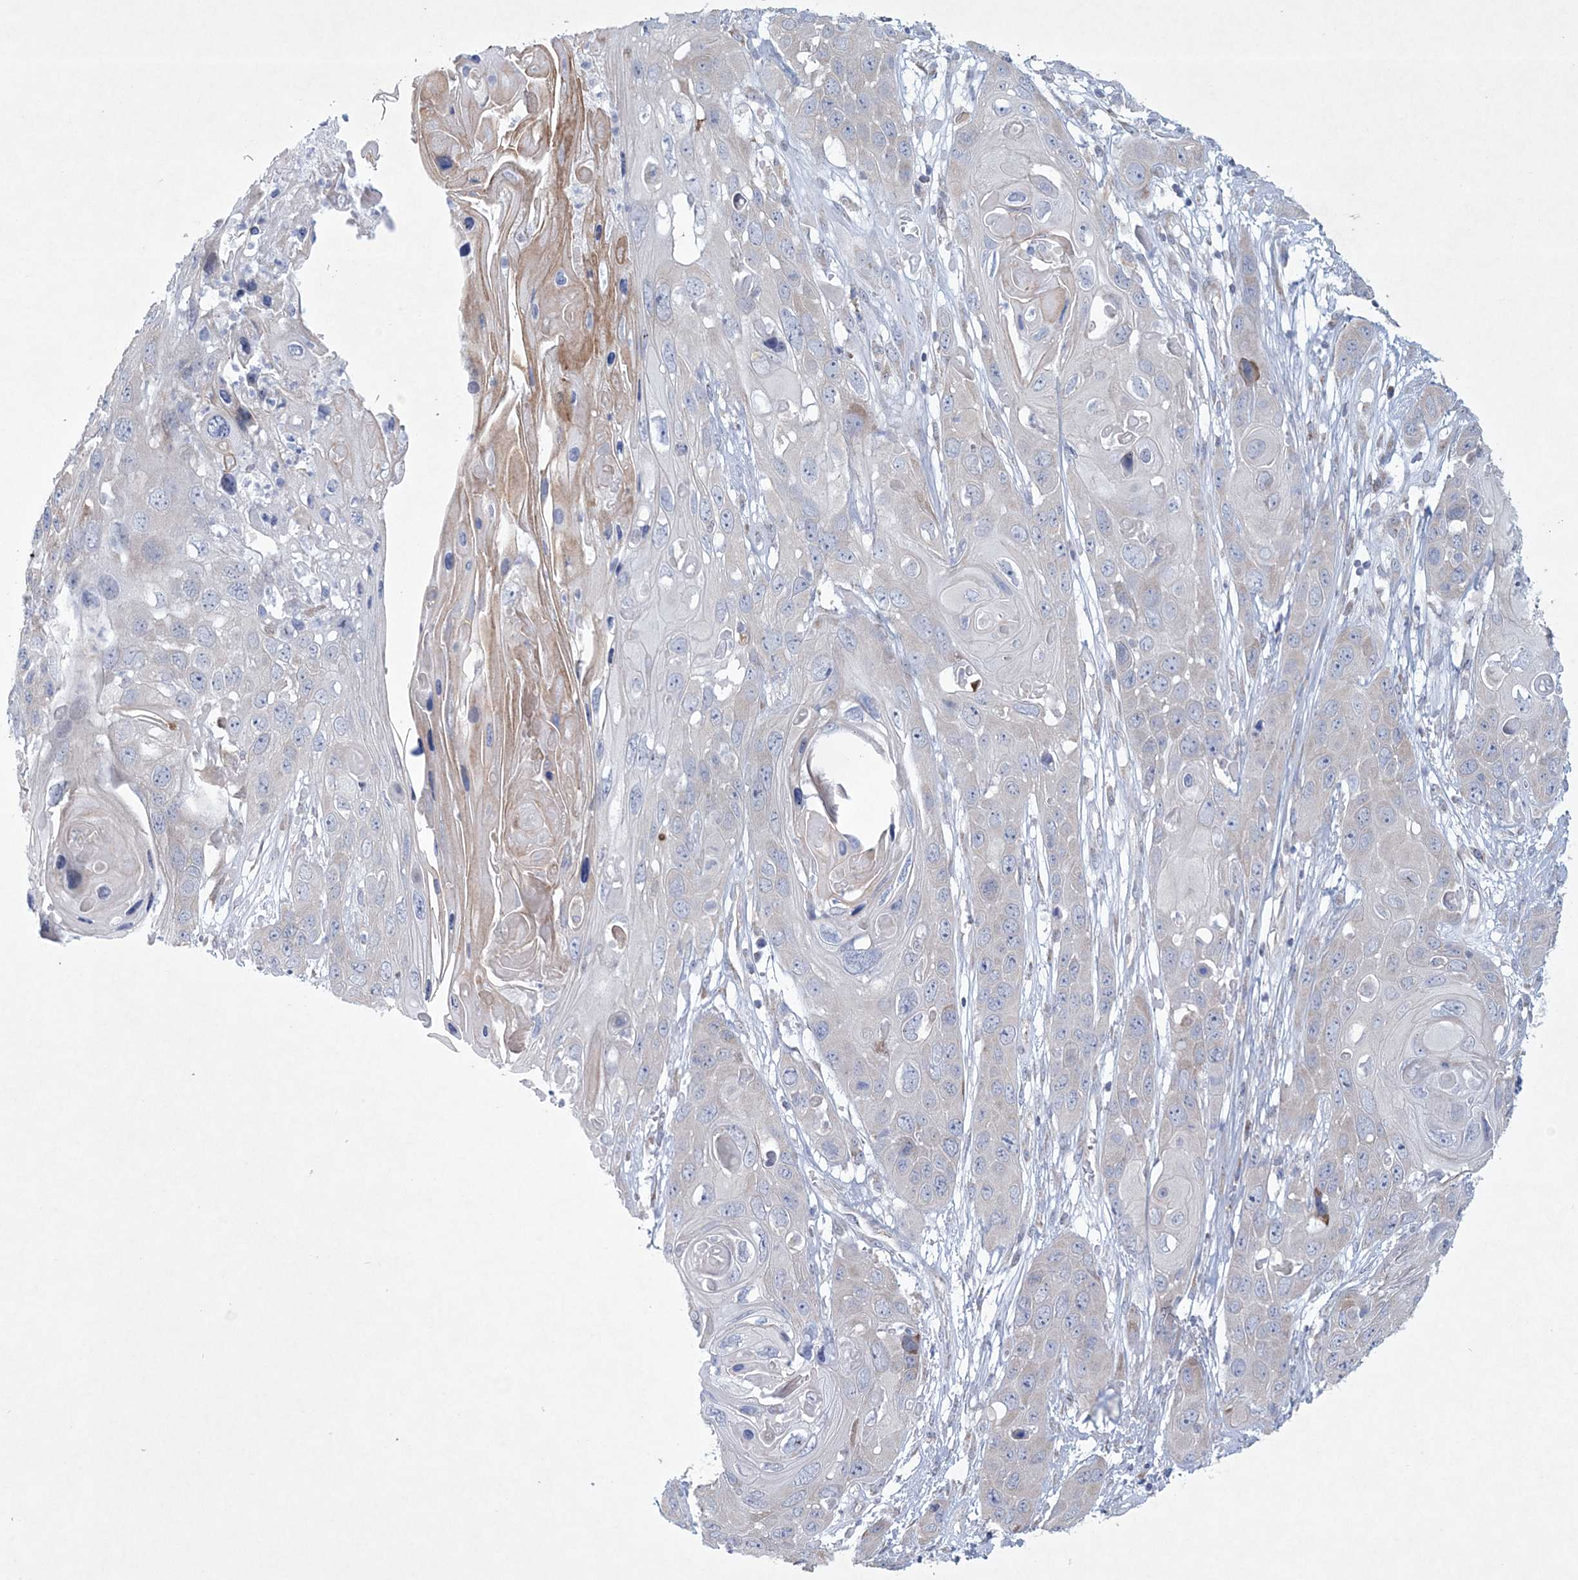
{"staining": {"intensity": "moderate", "quantity": "<25%", "location": "cytoplasmic/membranous"}, "tissue": "skin cancer", "cell_type": "Tumor cells", "image_type": "cancer", "snomed": [{"axis": "morphology", "description": "Squamous cell carcinoma, NOS"}, {"axis": "topography", "description": "Skin"}], "caption": "Brown immunohistochemical staining in skin squamous cell carcinoma exhibits moderate cytoplasmic/membranous staining in approximately <25% of tumor cells.", "gene": "CES4A", "patient": {"sex": "male", "age": 55}}